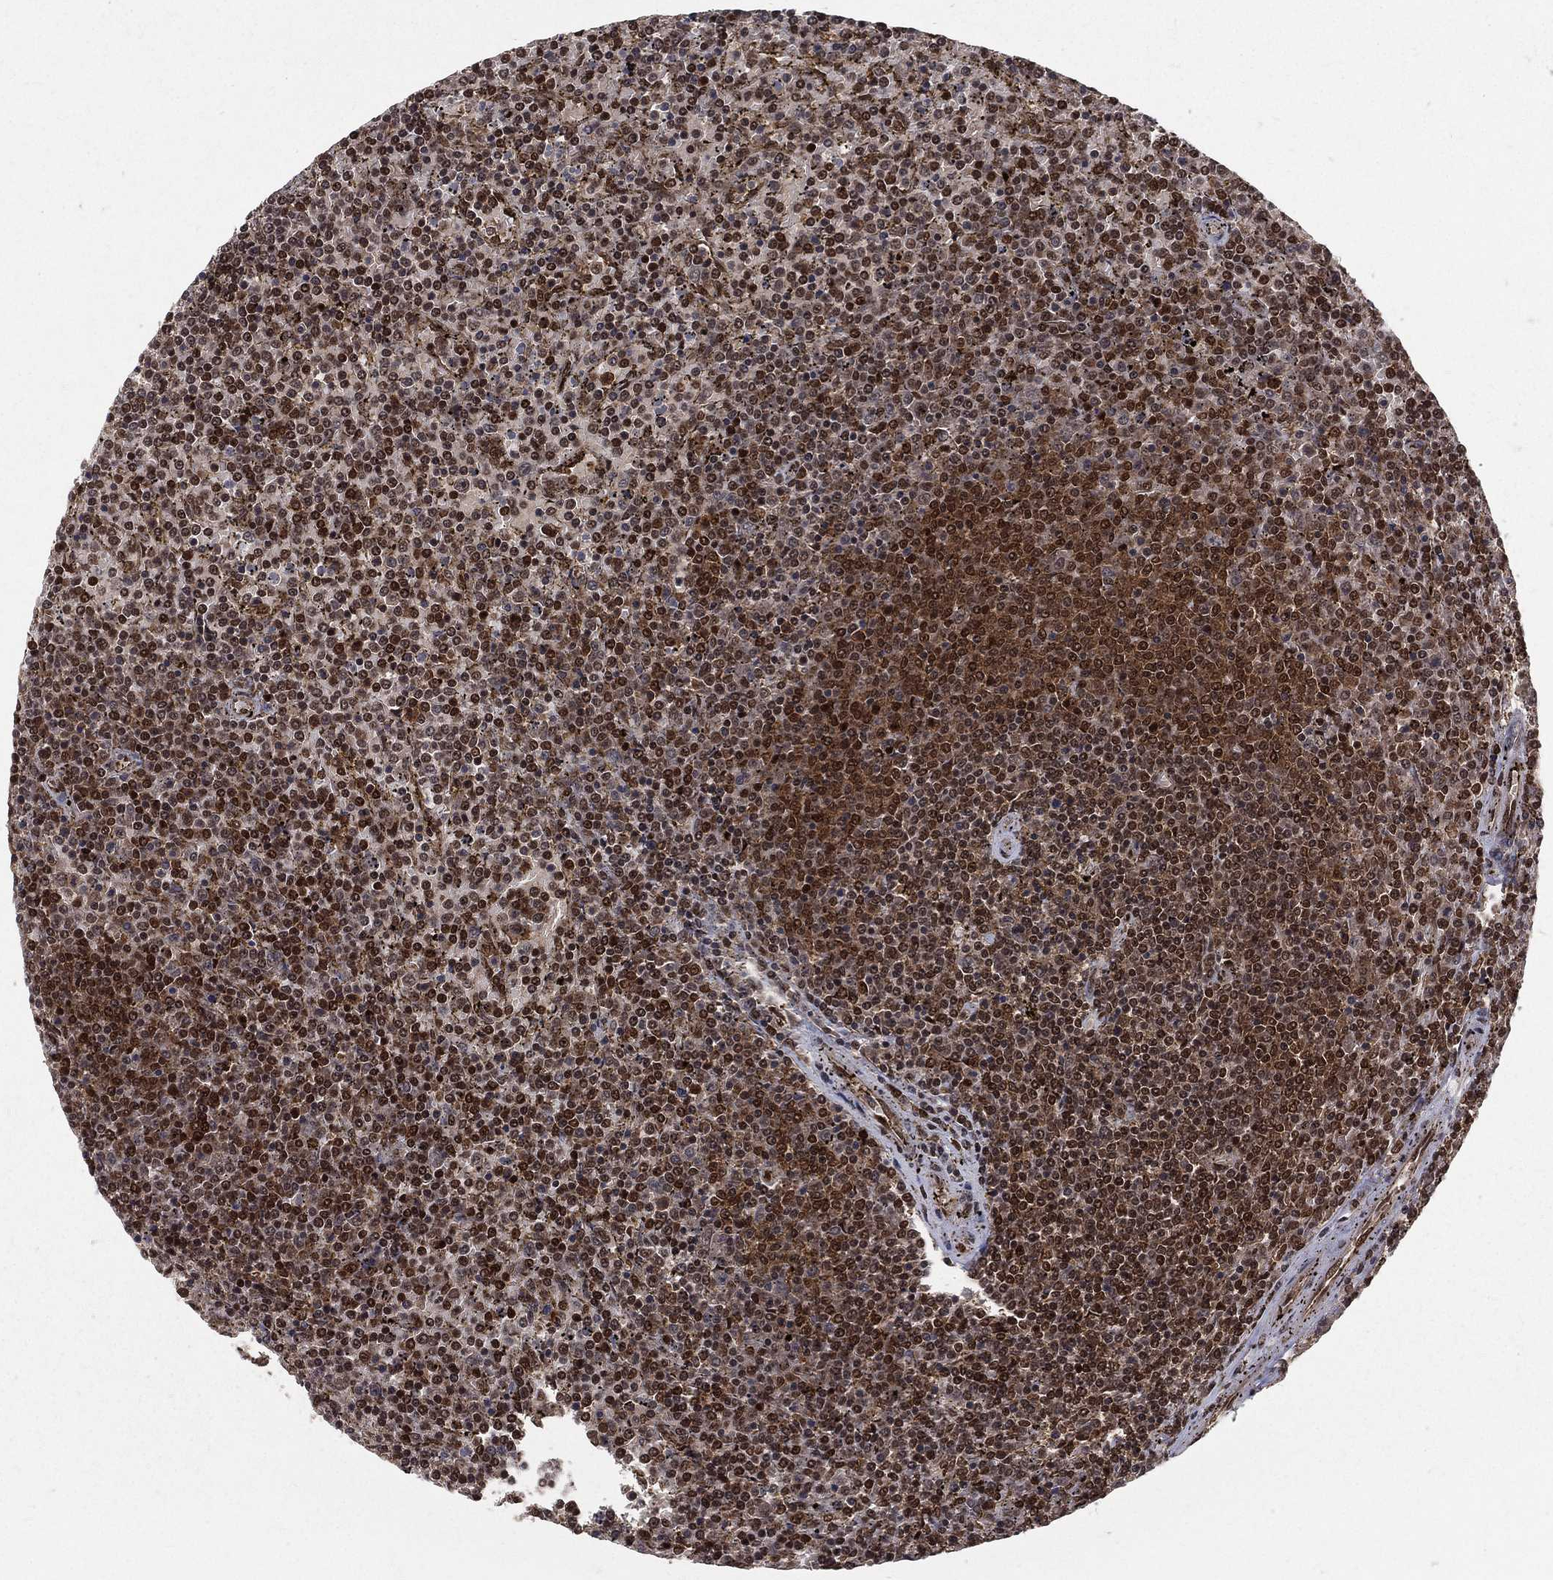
{"staining": {"intensity": "moderate", "quantity": ">75%", "location": "nuclear"}, "tissue": "lymphoma", "cell_type": "Tumor cells", "image_type": "cancer", "snomed": [{"axis": "morphology", "description": "Malignant lymphoma, non-Hodgkin's type, Low grade"}, {"axis": "topography", "description": "Spleen"}], "caption": "Protein staining demonstrates moderate nuclear staining in about >75% of tumor cells in low-grade malignant lymphoma, non-Hodgkin's type.", "gene": "COPS4", "patient": {"sex": "female", "age": 77}}